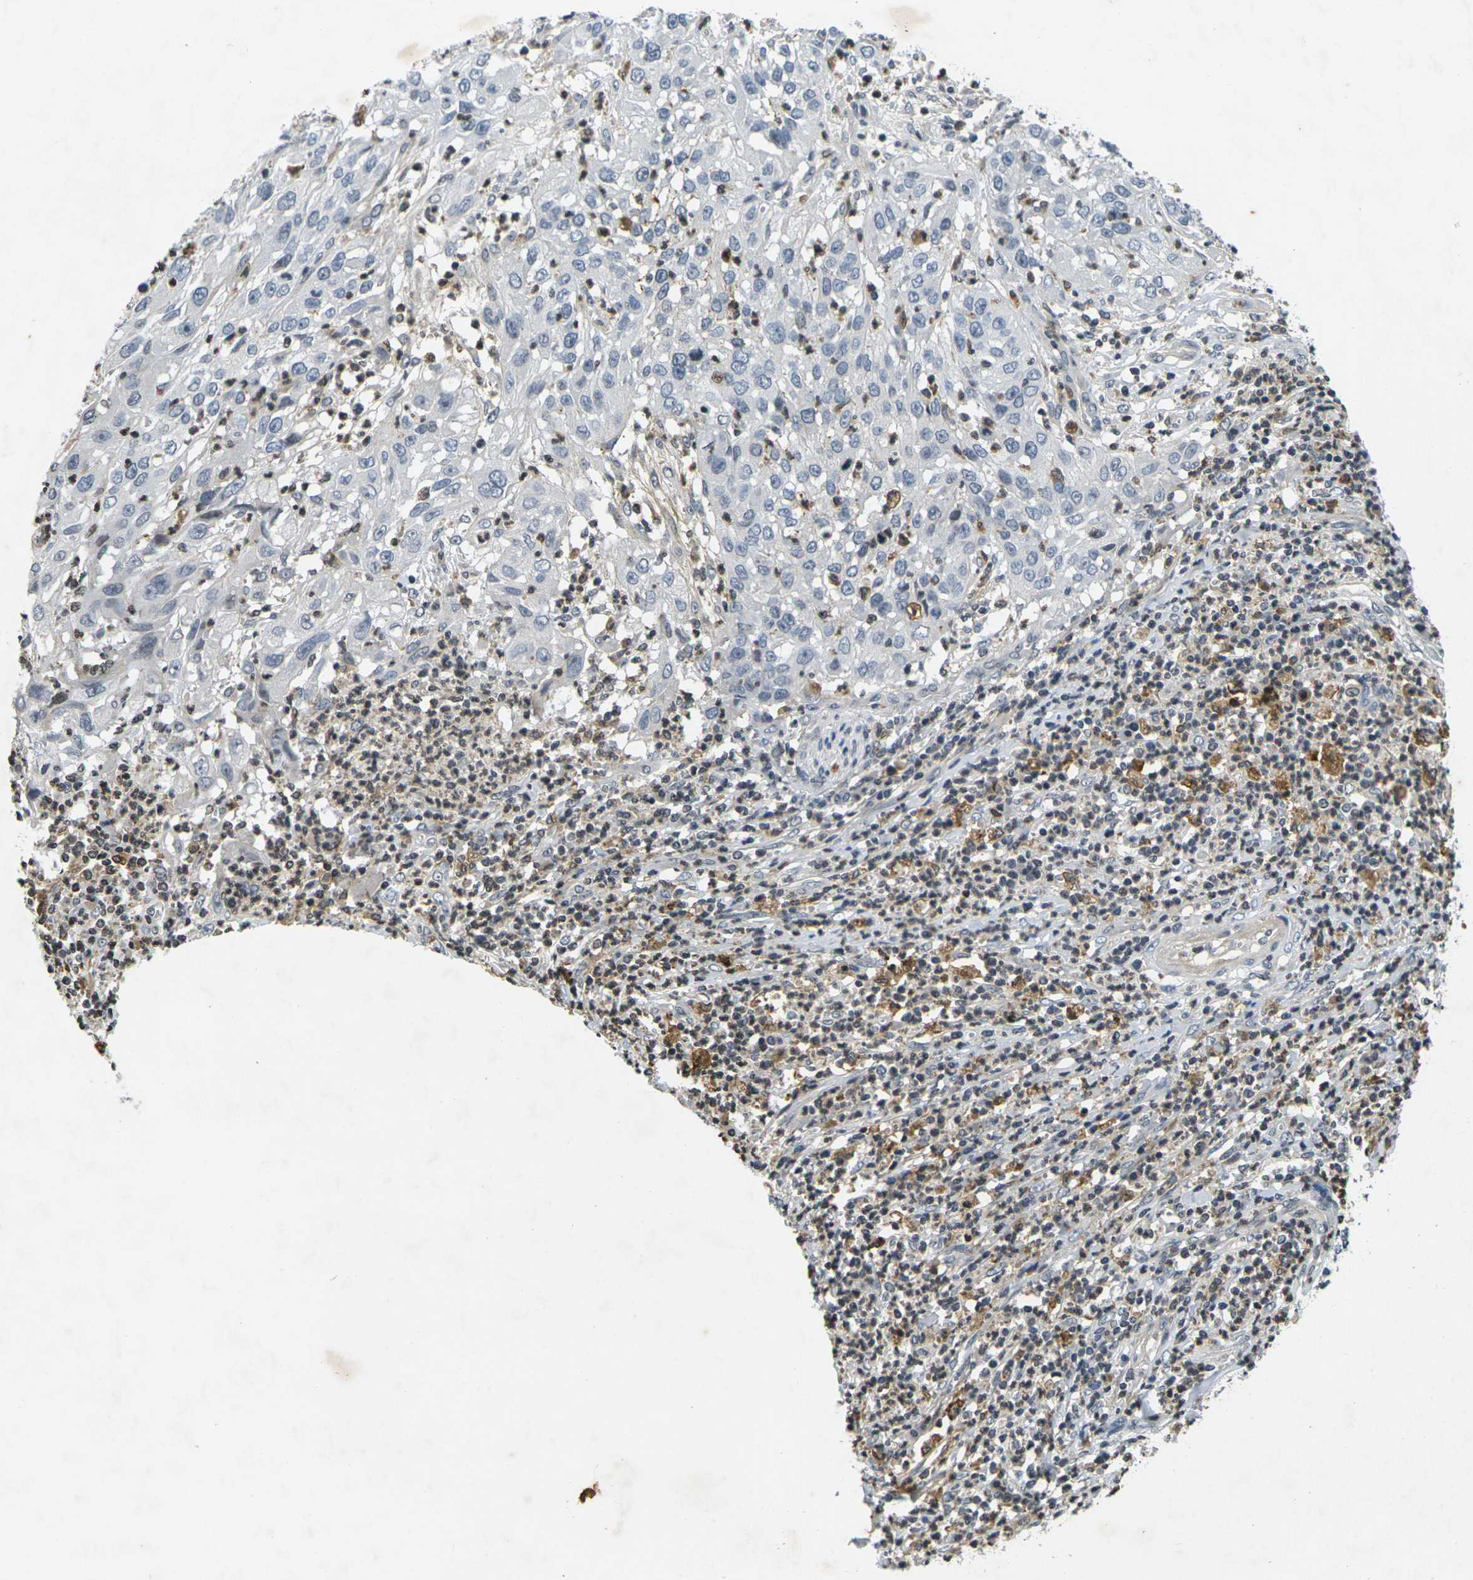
{"staining": {"intensity": "negative", "quantity": "none", "location": "none"}, "tissue": "cervical cancer", "cell_type": "Tumor cells", "image_type": "cancer", "snomed": [{"axis": "morphology", "description": "Squamous cell carcinoma, NOS"}, {"axis": "topography", "description": "Cervix"}], "caption": "Cervical cancer was stained to show a protein in brown. There is no significant expression in tumor cells.", "gene": "C1QC", "patient": {"sex": "female", "age": 32}}